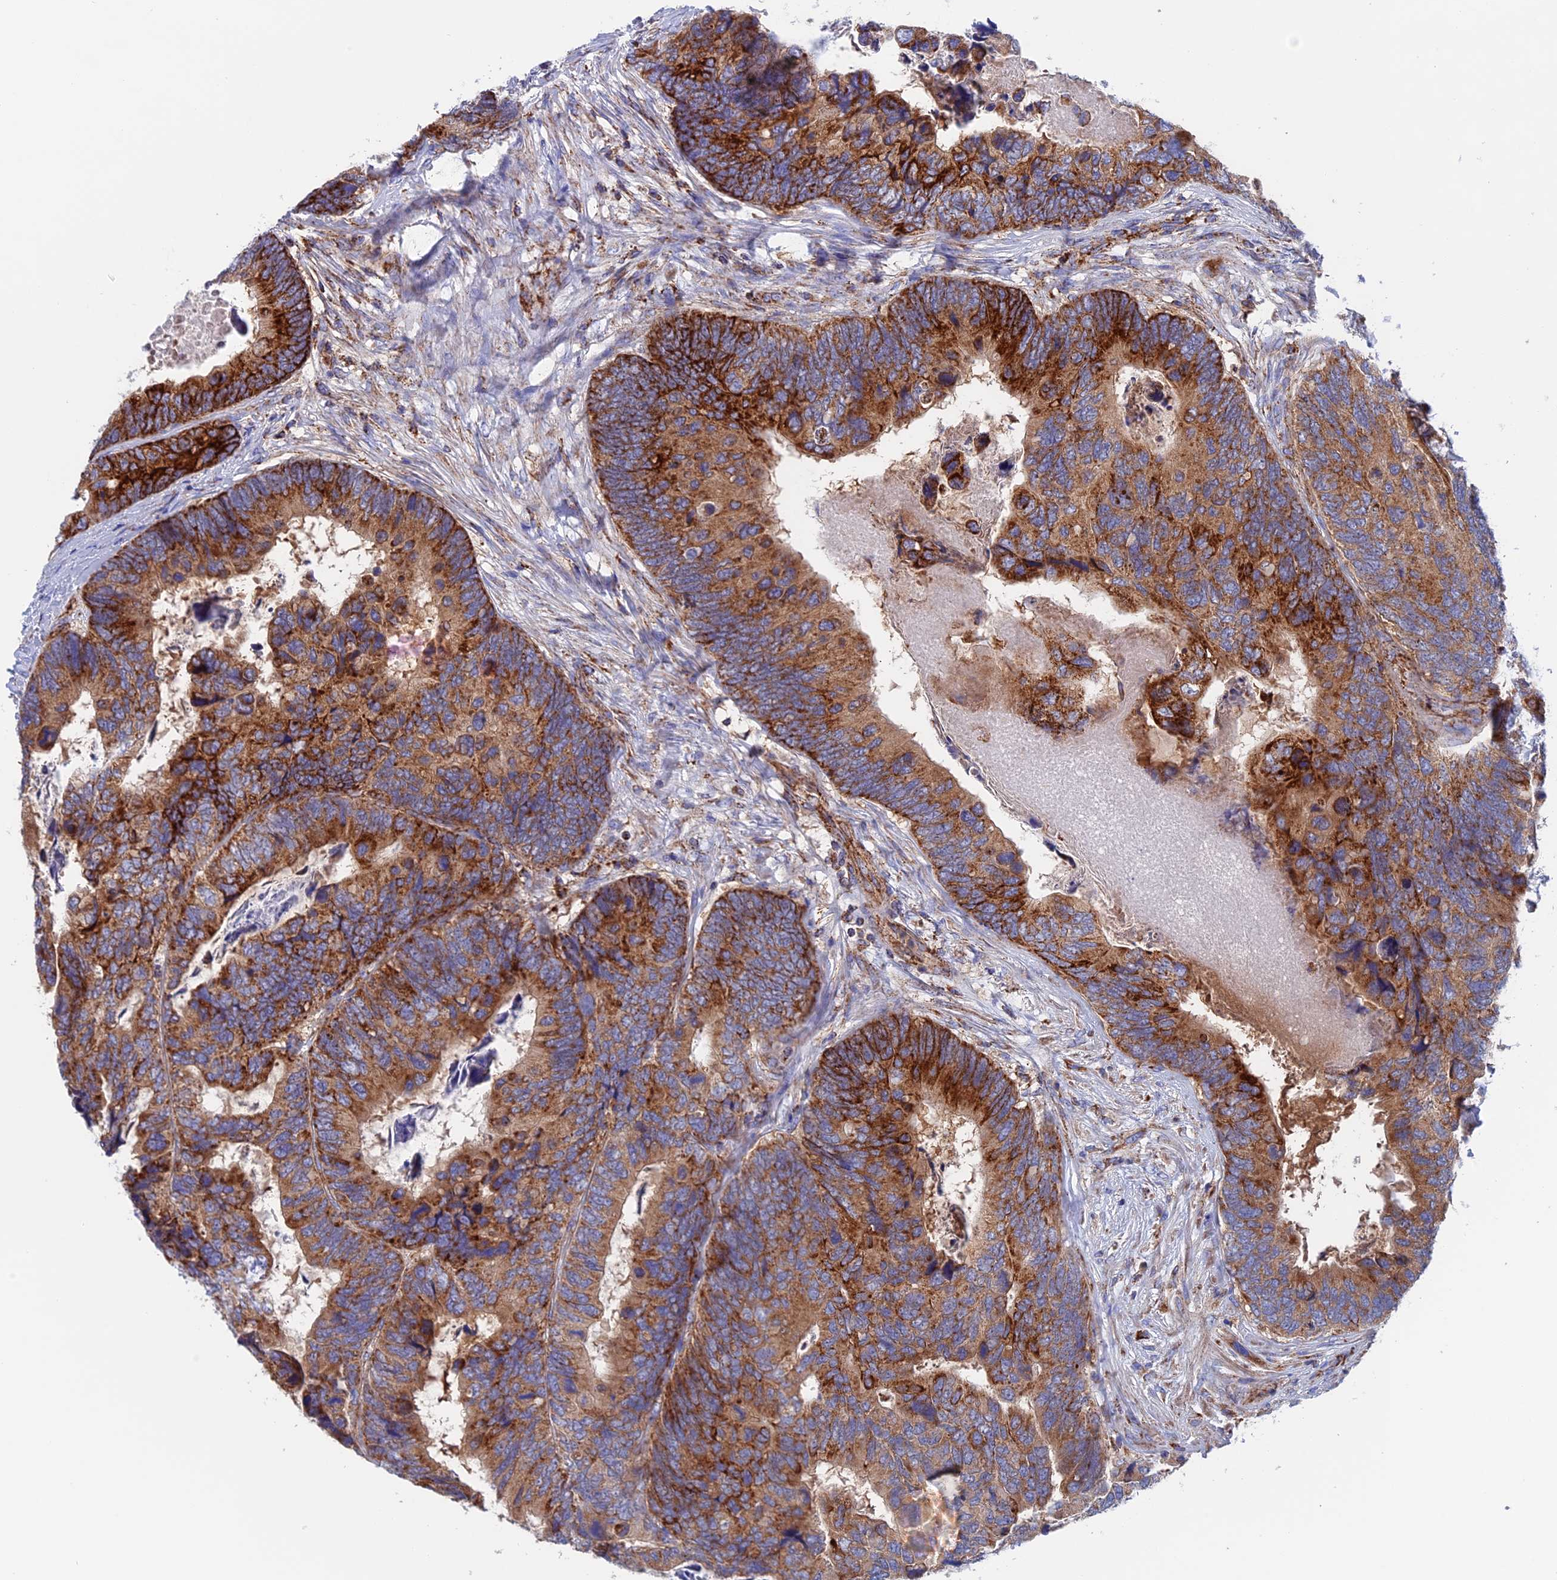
{"staining": {"intensity": "strong", "quantity": ">75%", "location": "cytoplasmic/membranous"}, "tissue": "colorectal cancer", "cell_type": "Tumor cells", "image_type": "cancer", "snomed": [{"axis": "morphology", "description": "Adenocarcinoma, NOS"}, {"axis": "topography", "description": "Colon"}], "caption": "Protein analysis of colorectal adenocarcinoma tissue demonstrates strong cytoplasmic/membranous expression in approximately >75% of tumor cells.", "gene": "WDR83", "patient": {"sex": "female", "age": 67}}